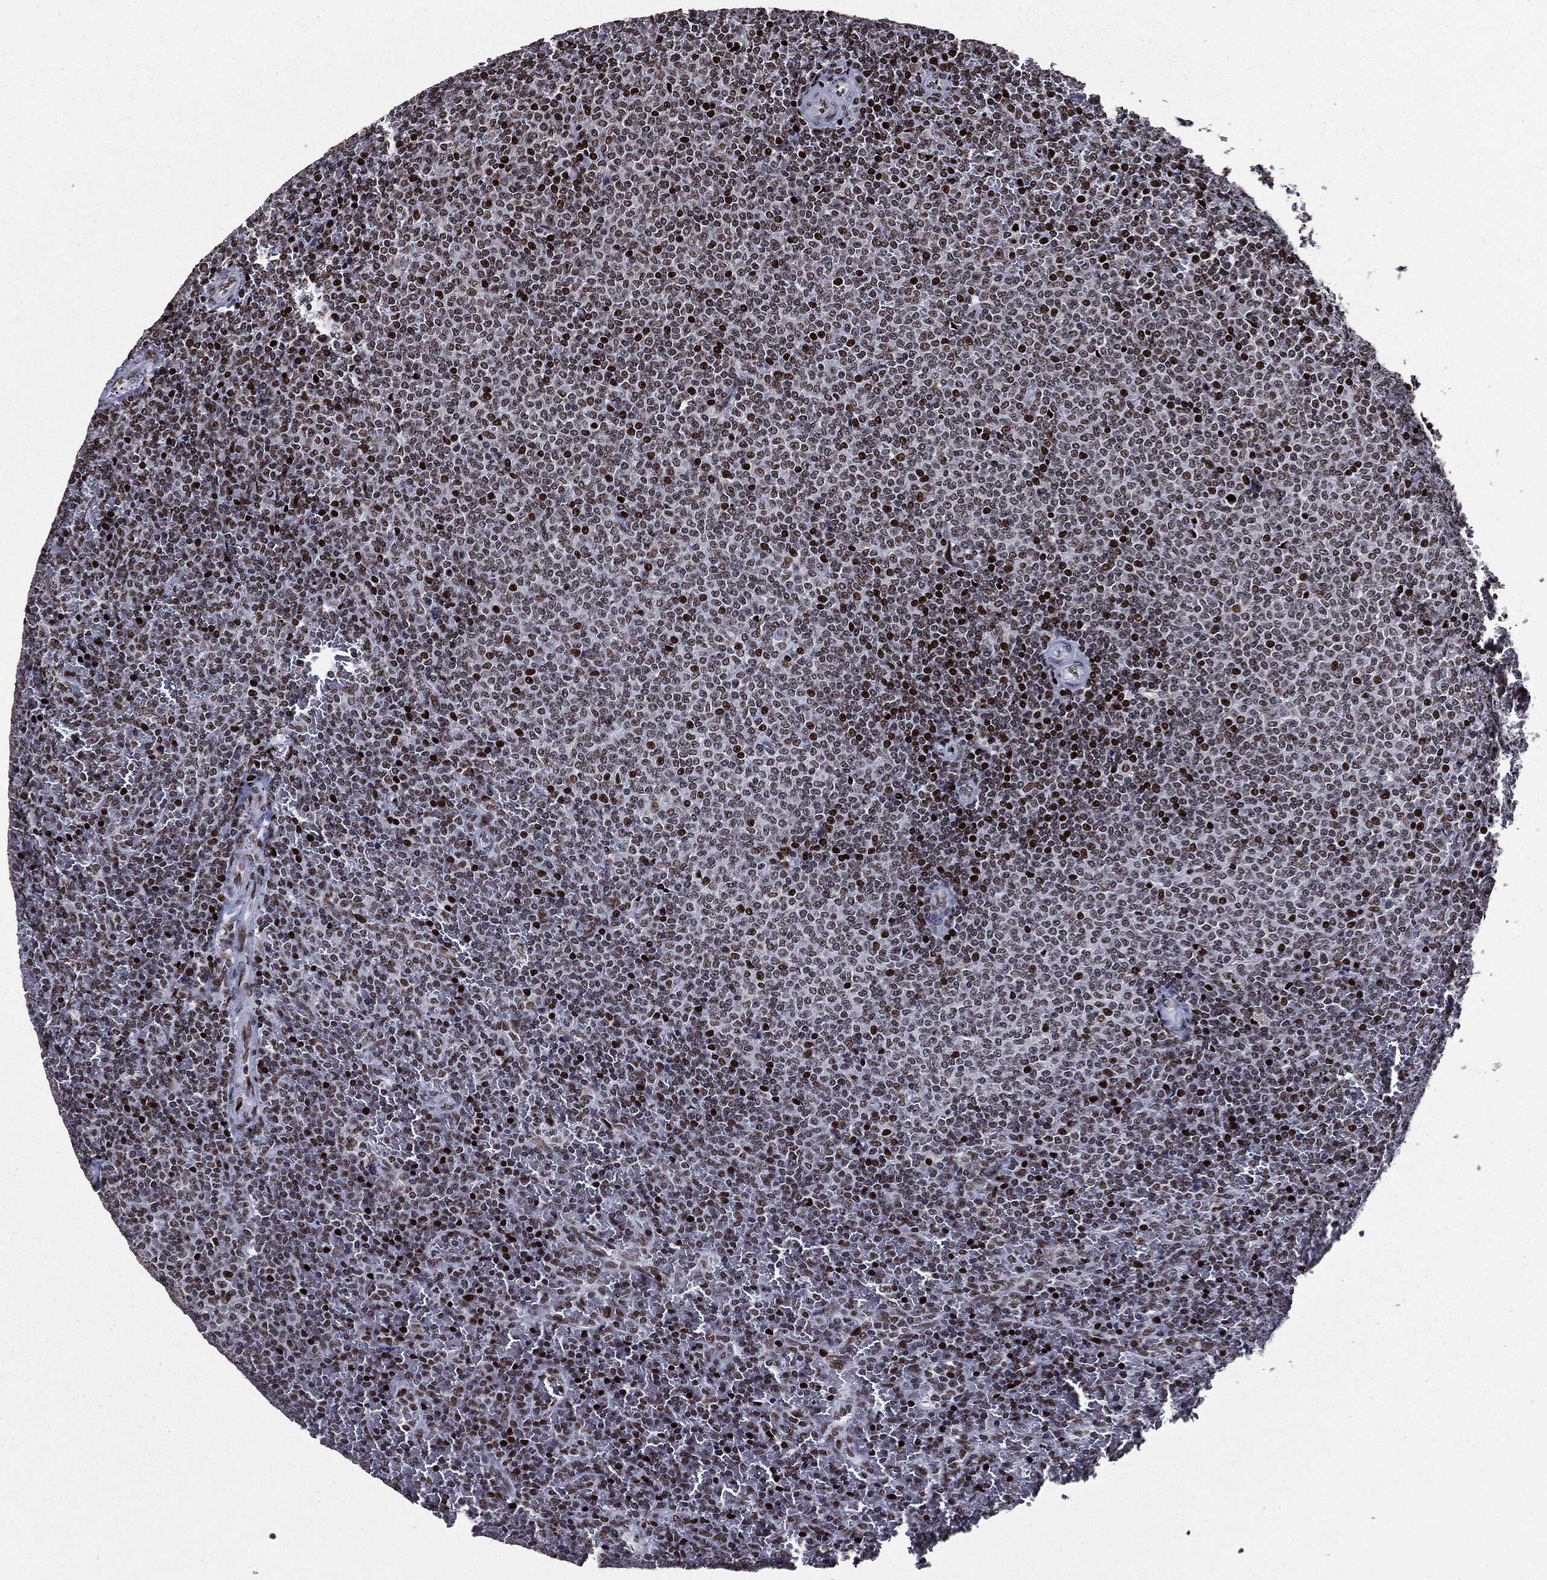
{"staining": {"intensity": "strong", "quantity": "<25%", "location": "nuclear"}, "tissue": "lymphoma", "cell_type": "Tumor cells", "image_type": "cancer", "snomed": [{"axis": "morphology", "description": "Malignant lymphoma, non-Hodgkin's type, Low grade"}, {"axis": "topography", "description": "Spleen"}], "caption": "Low-grade malignant lymphoma, non-Hodgkin's type was stained to show a protein in brown. There is medium levels of strong nuclear positivity in approximately <25% of tumor cells. The staining was performed using DAB (3,3'-diaminobenzidine), with brown indicating positive protein expression. Nuclei are stained blue with hematoxylin.", "gene": "ZFP91", "patient": {"sex": "female", "age": 77}}